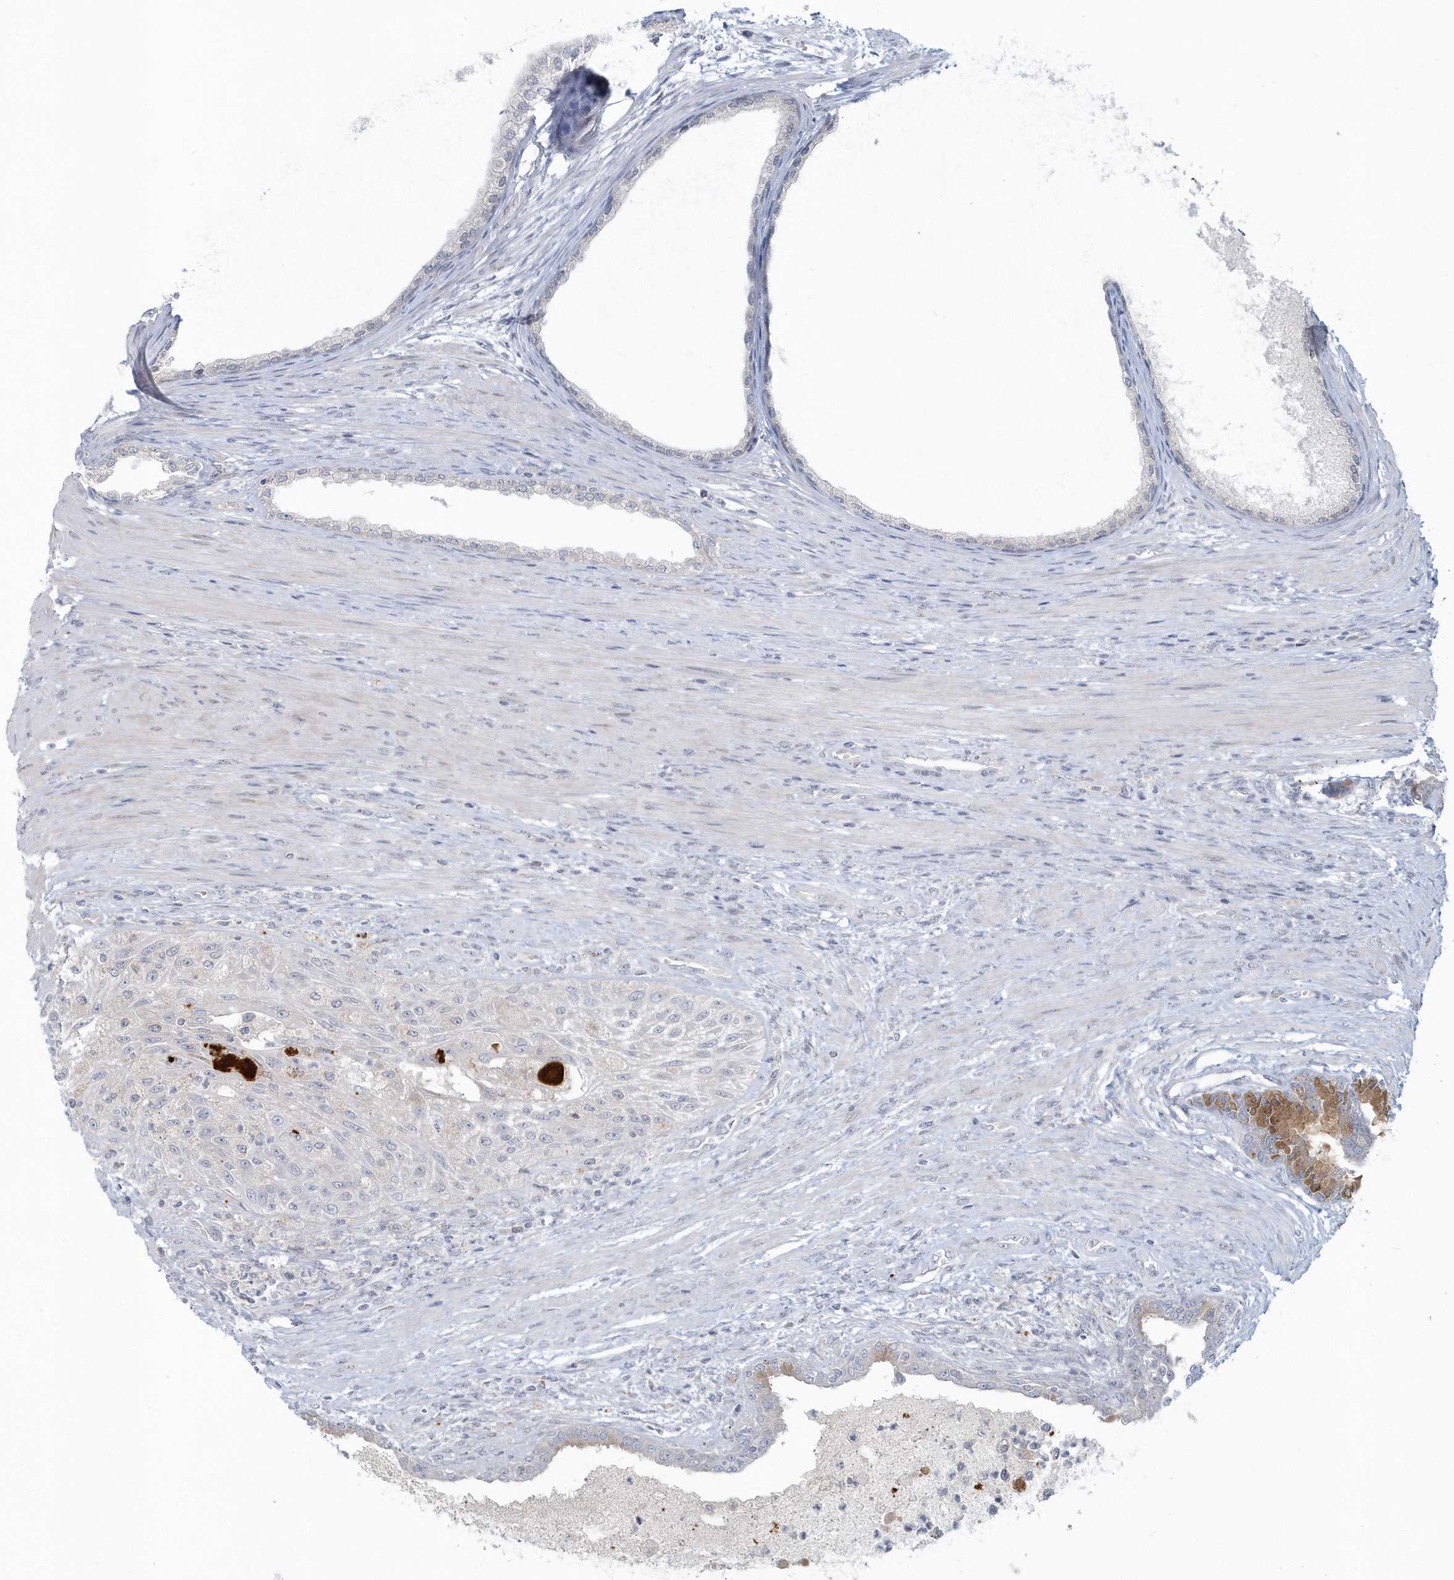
{"staining": {"intensity": "moderate", "quantity": "<25%", "location": "cytoplasmic/membranous"}, "tissue": "prostate cancer", "cell_type": "Tumor cells", "image_type": "cancer", "snomed": [{"axis": "morphology", "description": "Normal tissue, NOS"}, {"axis": "morphology", "description": "Adenocarcinoma, Low grade"}, {"axis": "topography", "description": "Prostate"}, {"axis": "topography", "description": "Peripheral nerve tissue"}], "caption": "Protein expression by immunohistochemistry (IHC) exhibits moderate cytoplasmic/membranous positivity in about <25% of tumor cells in prostate cancer. (IHC, brightfield microscopy, high magnification).", "gene": "BLTP3A", "patient": {"sex": "male", "age": 71}}